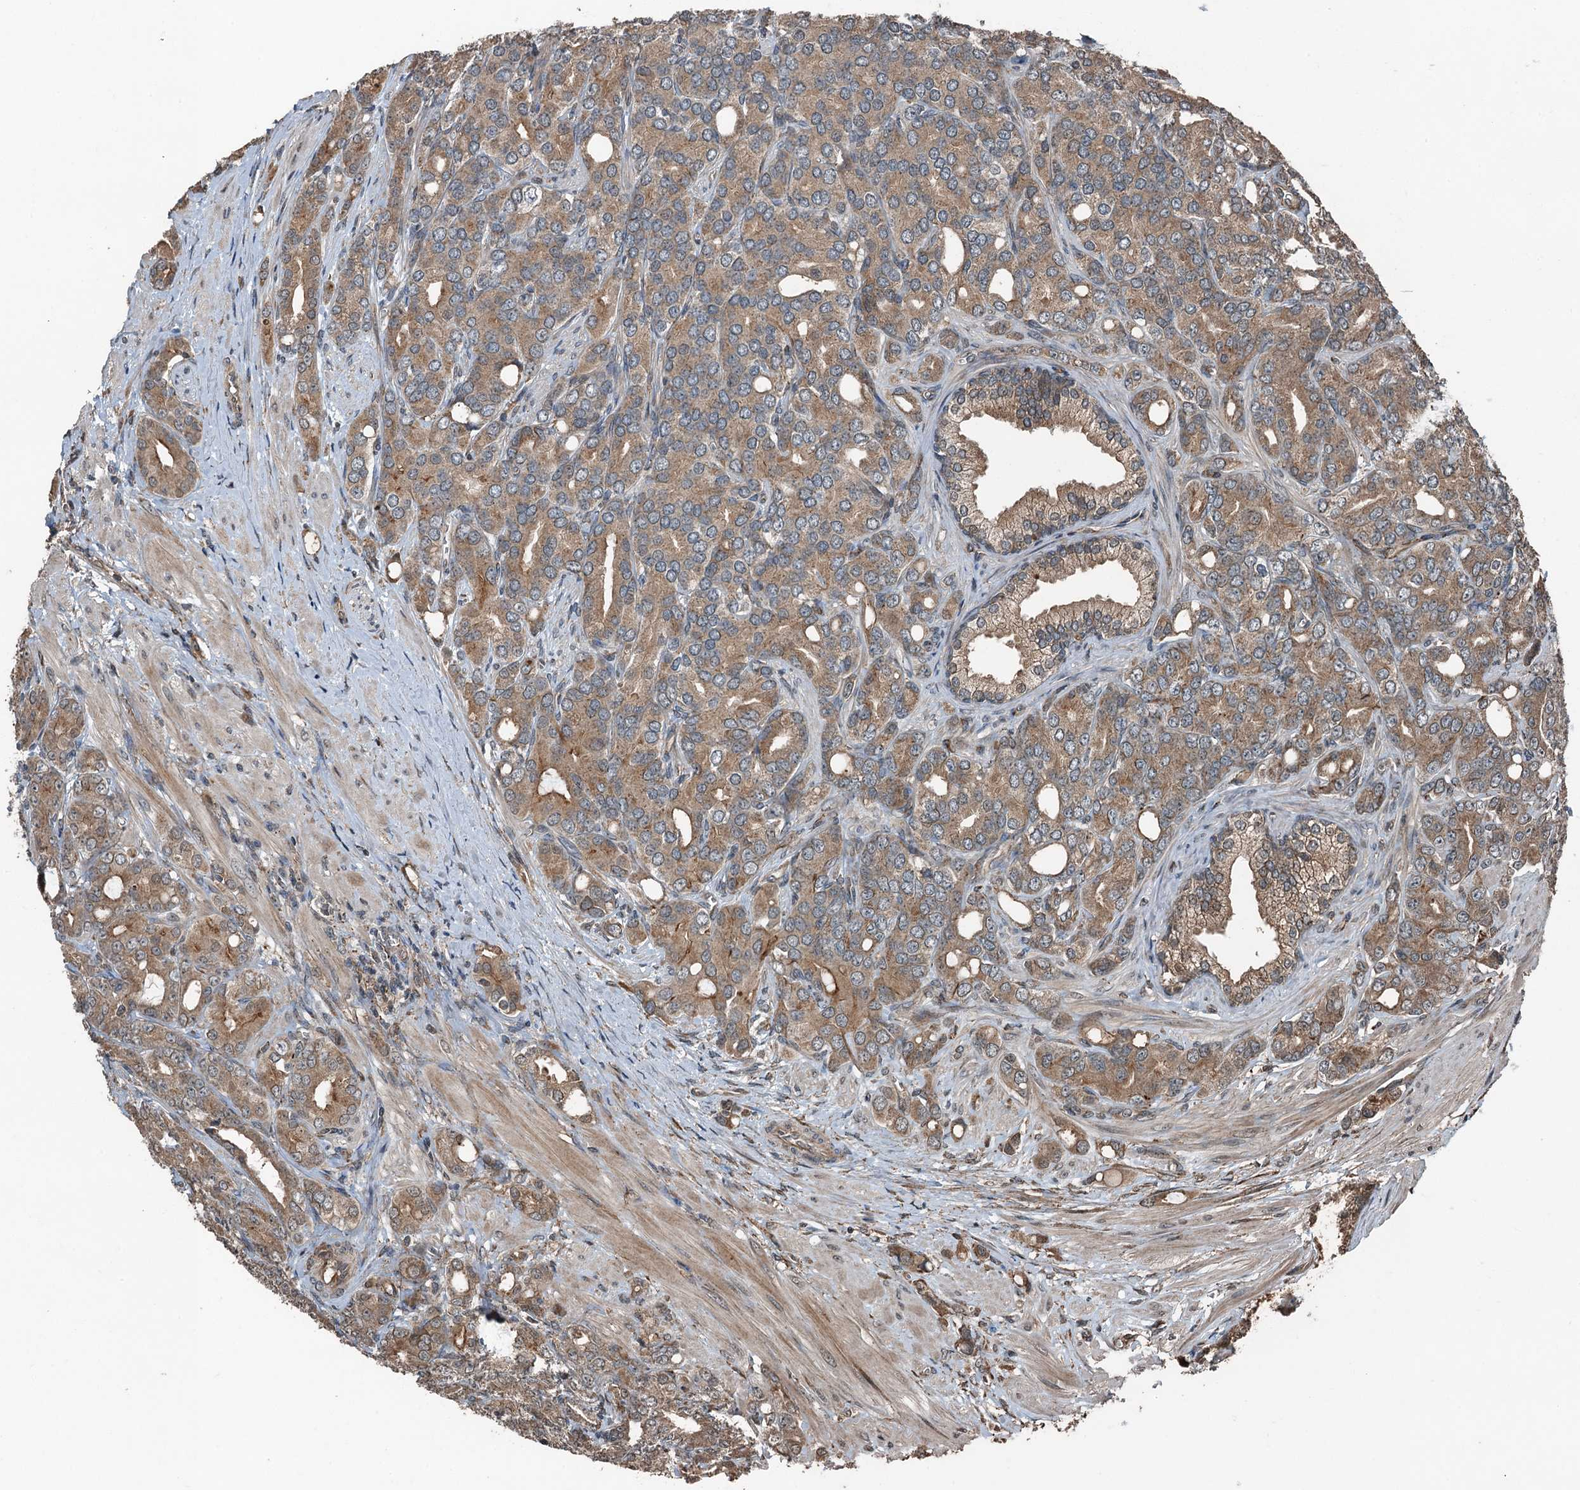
{"staining": {"intensity": "moderate", "quantity": ">75%", "location": "cytoplasmic/membranous"}, "tissue": "prostate cancer", "cell_type": "Tumor cells", "image_type": "cancer", "snomed": [{"axis": "morphology", "description": "Adenocarcinoma, High grade"}, {"axis": "topography", "description": "Prostate"}], "caption": "Moderate cytoplasmic/membranous positivity for a protein is present in about >75% of tumor cells of prostate cancer using immunohistochemistry.", "gene": "TCTN1", "patient": {"sex": "male", "age": 62}}